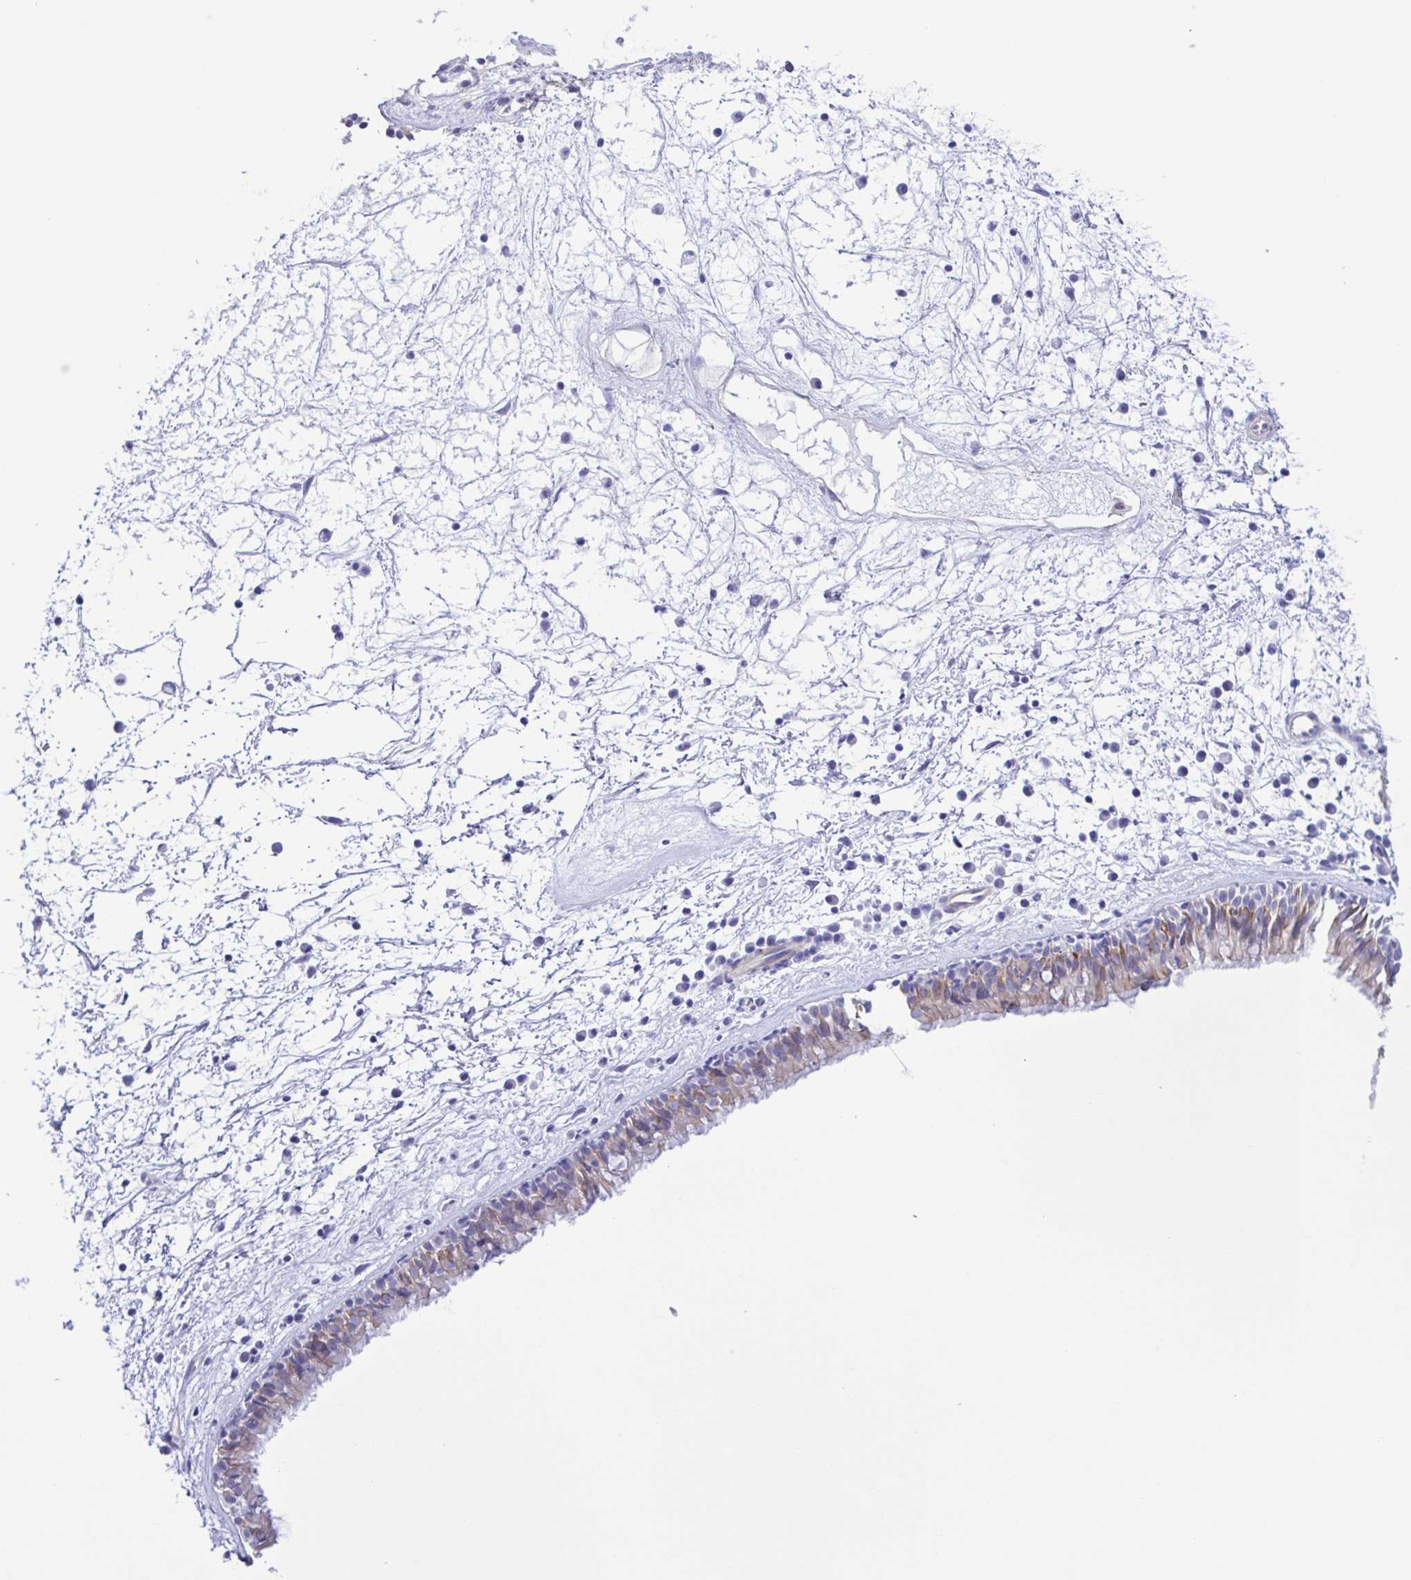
{"staining": {"intensity": "weak", "quantity": "<25%", "location": "cytoplasmic/membranous"}, "tissue": "nasopharynx", "cell_type": "Respiratory epithelial cells", "image_type": "normal", "snomed": [{"axis": "morphology", "description": "Normal tissue, NOS"}, {"axis": "topography", "description": "Nasopharynx"}], "caption": "High power microscopy micrograph of an immunohistochemistry histopathology image of unremarkable nasopharynx, revealing no significant positivity in respiratory epithelial cells.", "gene": "CYP11A1", "patient": {"sex": "male", "age": 24}}